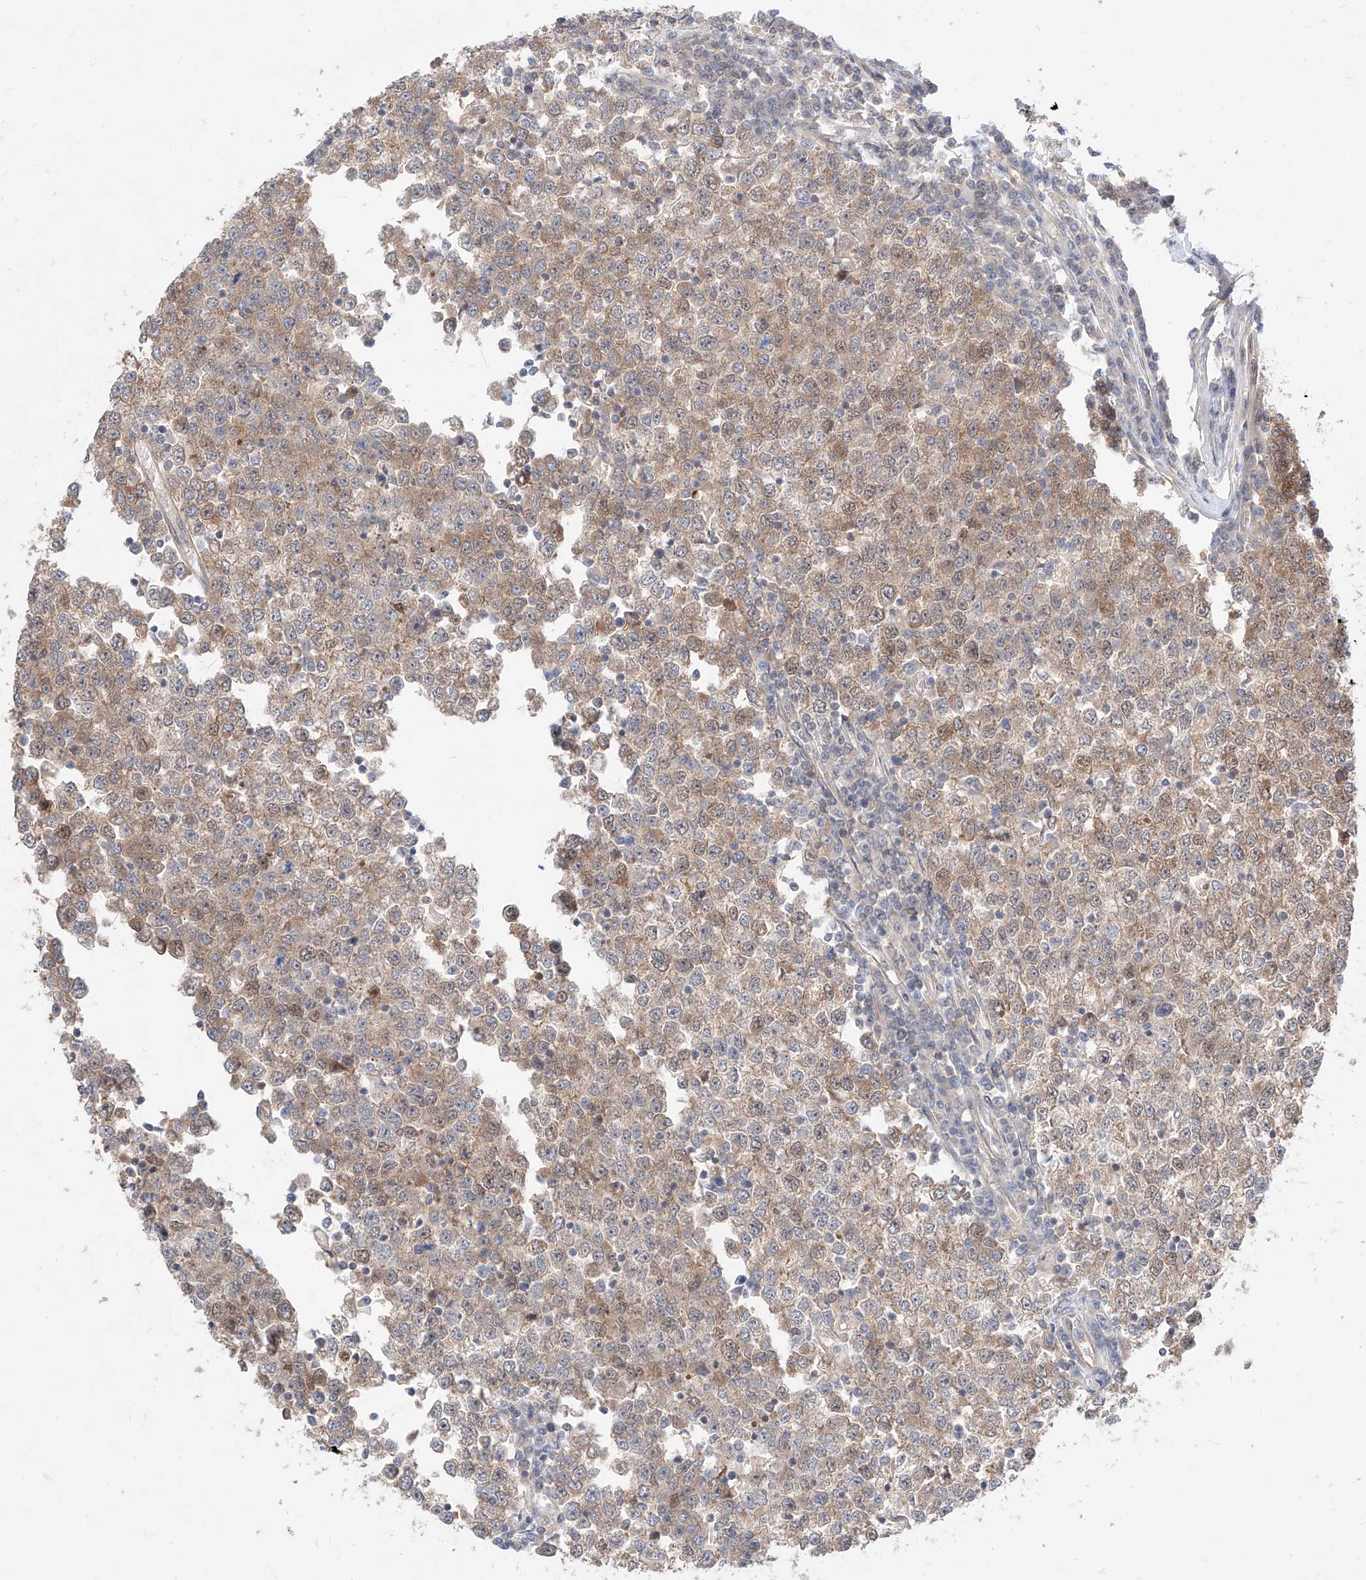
{"staining": {"intensity": "moderate", "quantity": ">75%", "location": "cytoplasmic/membranous"}, "tissue": "testis cancer", "cell_type": "Tumor cells", "image_type": "cancer", "snomed": [{"axis": "morphology", "description": "Seminoma, NOS"}, {"axis": "topography", "description": "Testis"}], "caption": "The photomicrograph exhibits a brown stain indicating the presence of a protein in the cytoplasmic/membranous of tumor cells in testis seminoma. Using DAB (3,3'-diaminobenzidine) (brown) and hematoxylin (blue) stains, captured at high magnification using brightfield microscopy.", "gene": "TSNAX", "patient": {"sex": "male", "age": 65}}